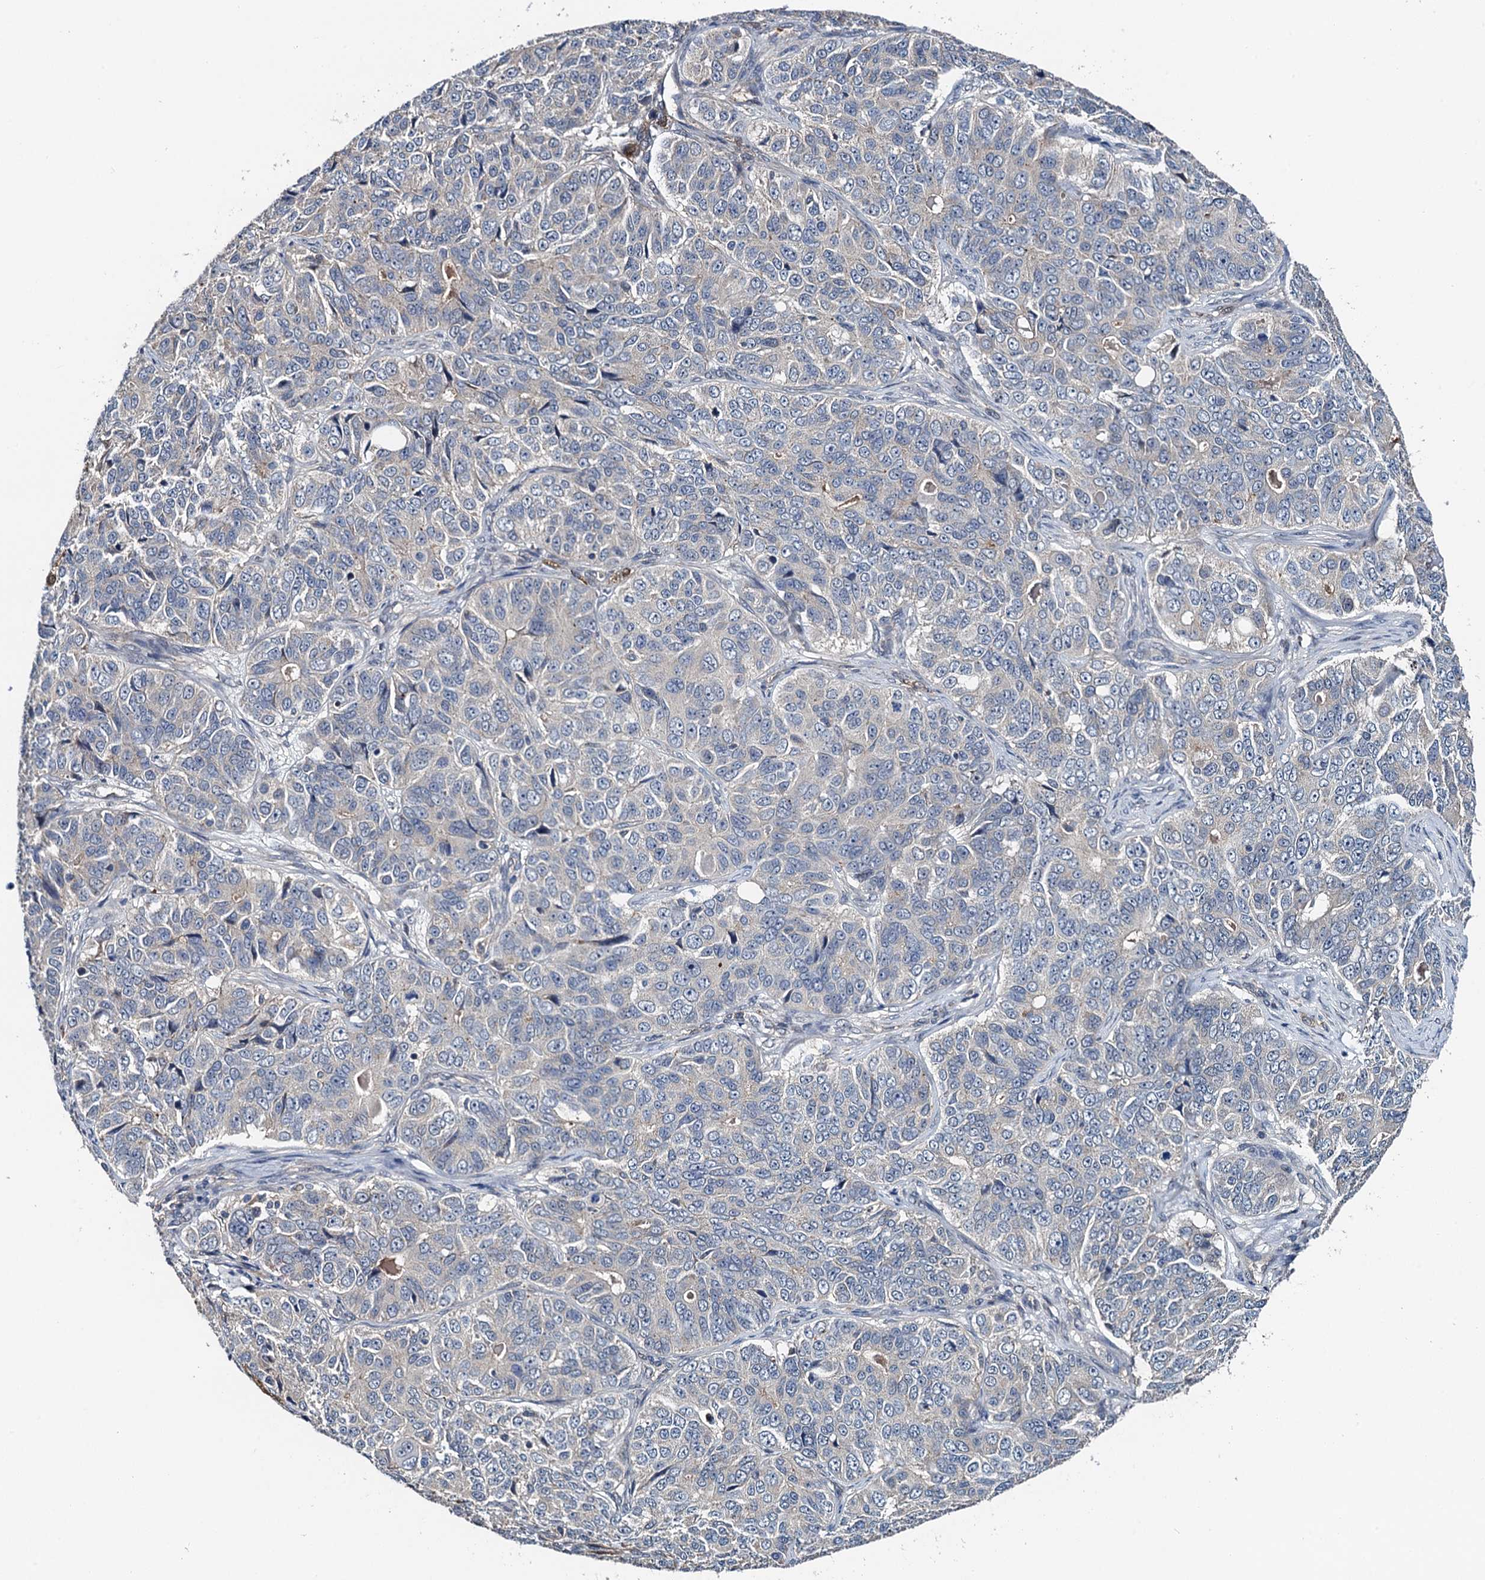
{"staining": {"intensity": "negative", "quantity": "none", "location": "none"}, "tissue": "ovarian cancer", "cell_type": "Tumor cells", "image_type": "cancer", "snomed": [{"axis": "morphology", "description": "Carcinoma, endometroid"}, {"axis": "topography", "description": "Ovary"}], "caption": "Tumor cells show no significant expression in ovarian cancer.", "gene": "ZNF606", "patient": {"sex": "female", "age": 51}}